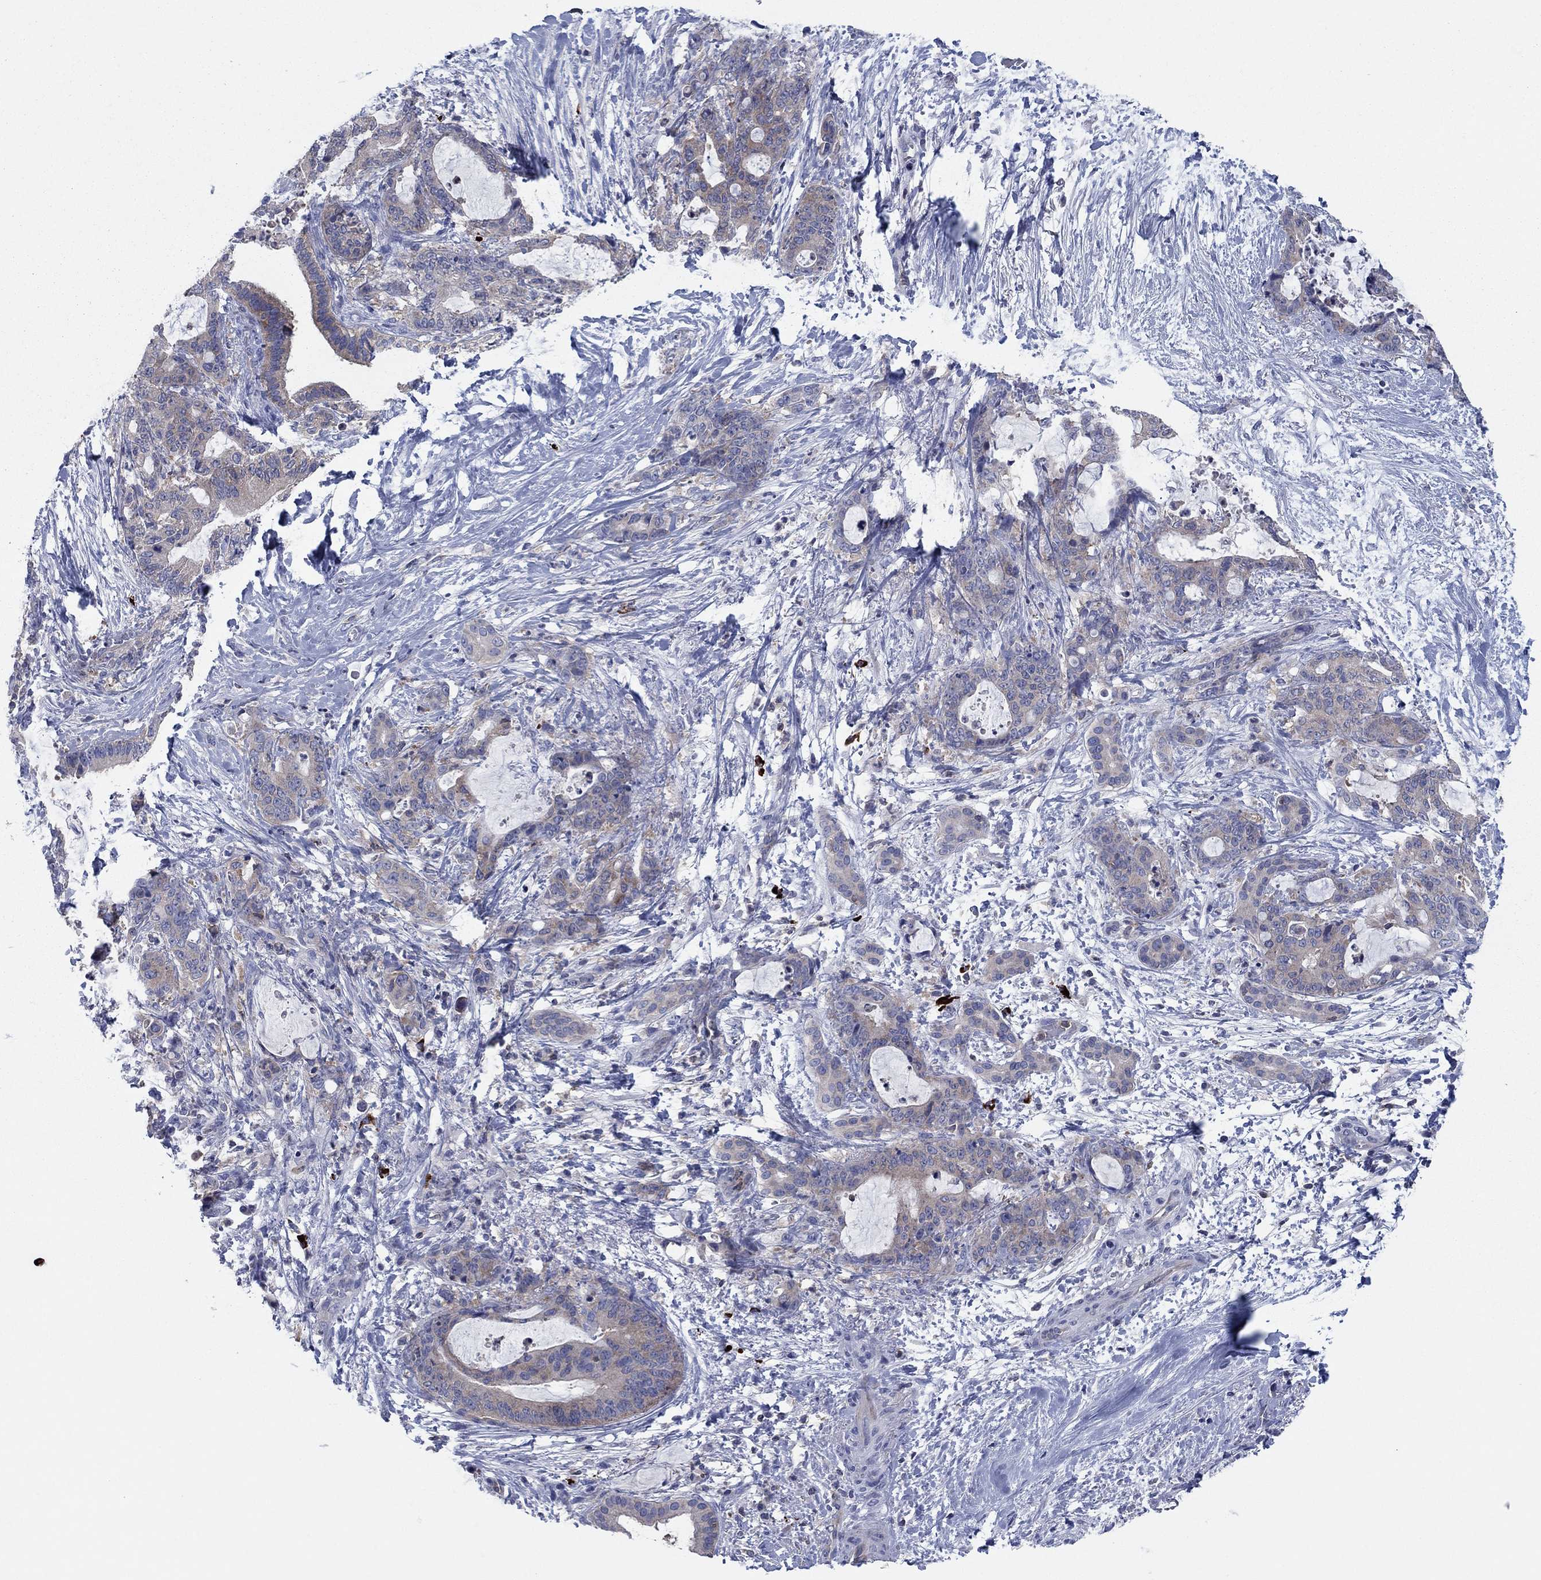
{"staining": {"intensity": "weak", "quantity": "25%-75%", "location": "cytoplasmic/membranous"}, "tissue": "liver cancer", "cell_type": "Tumor cells", "image_type": "cancer", "snomed": [{"axis": "morphology", "description": "Cholangiocarcinoma"}, {"axis": "topography", "description": "Liver"}], "caption": "Protein staining of cholangiocarcinoma (liver) tissue demonstrates weak cytoplasmic/membranous expression in approximately 25%-75% of tumor cells.", "gene": "PVR", "patient": {"sex": "female", "age": 73}}